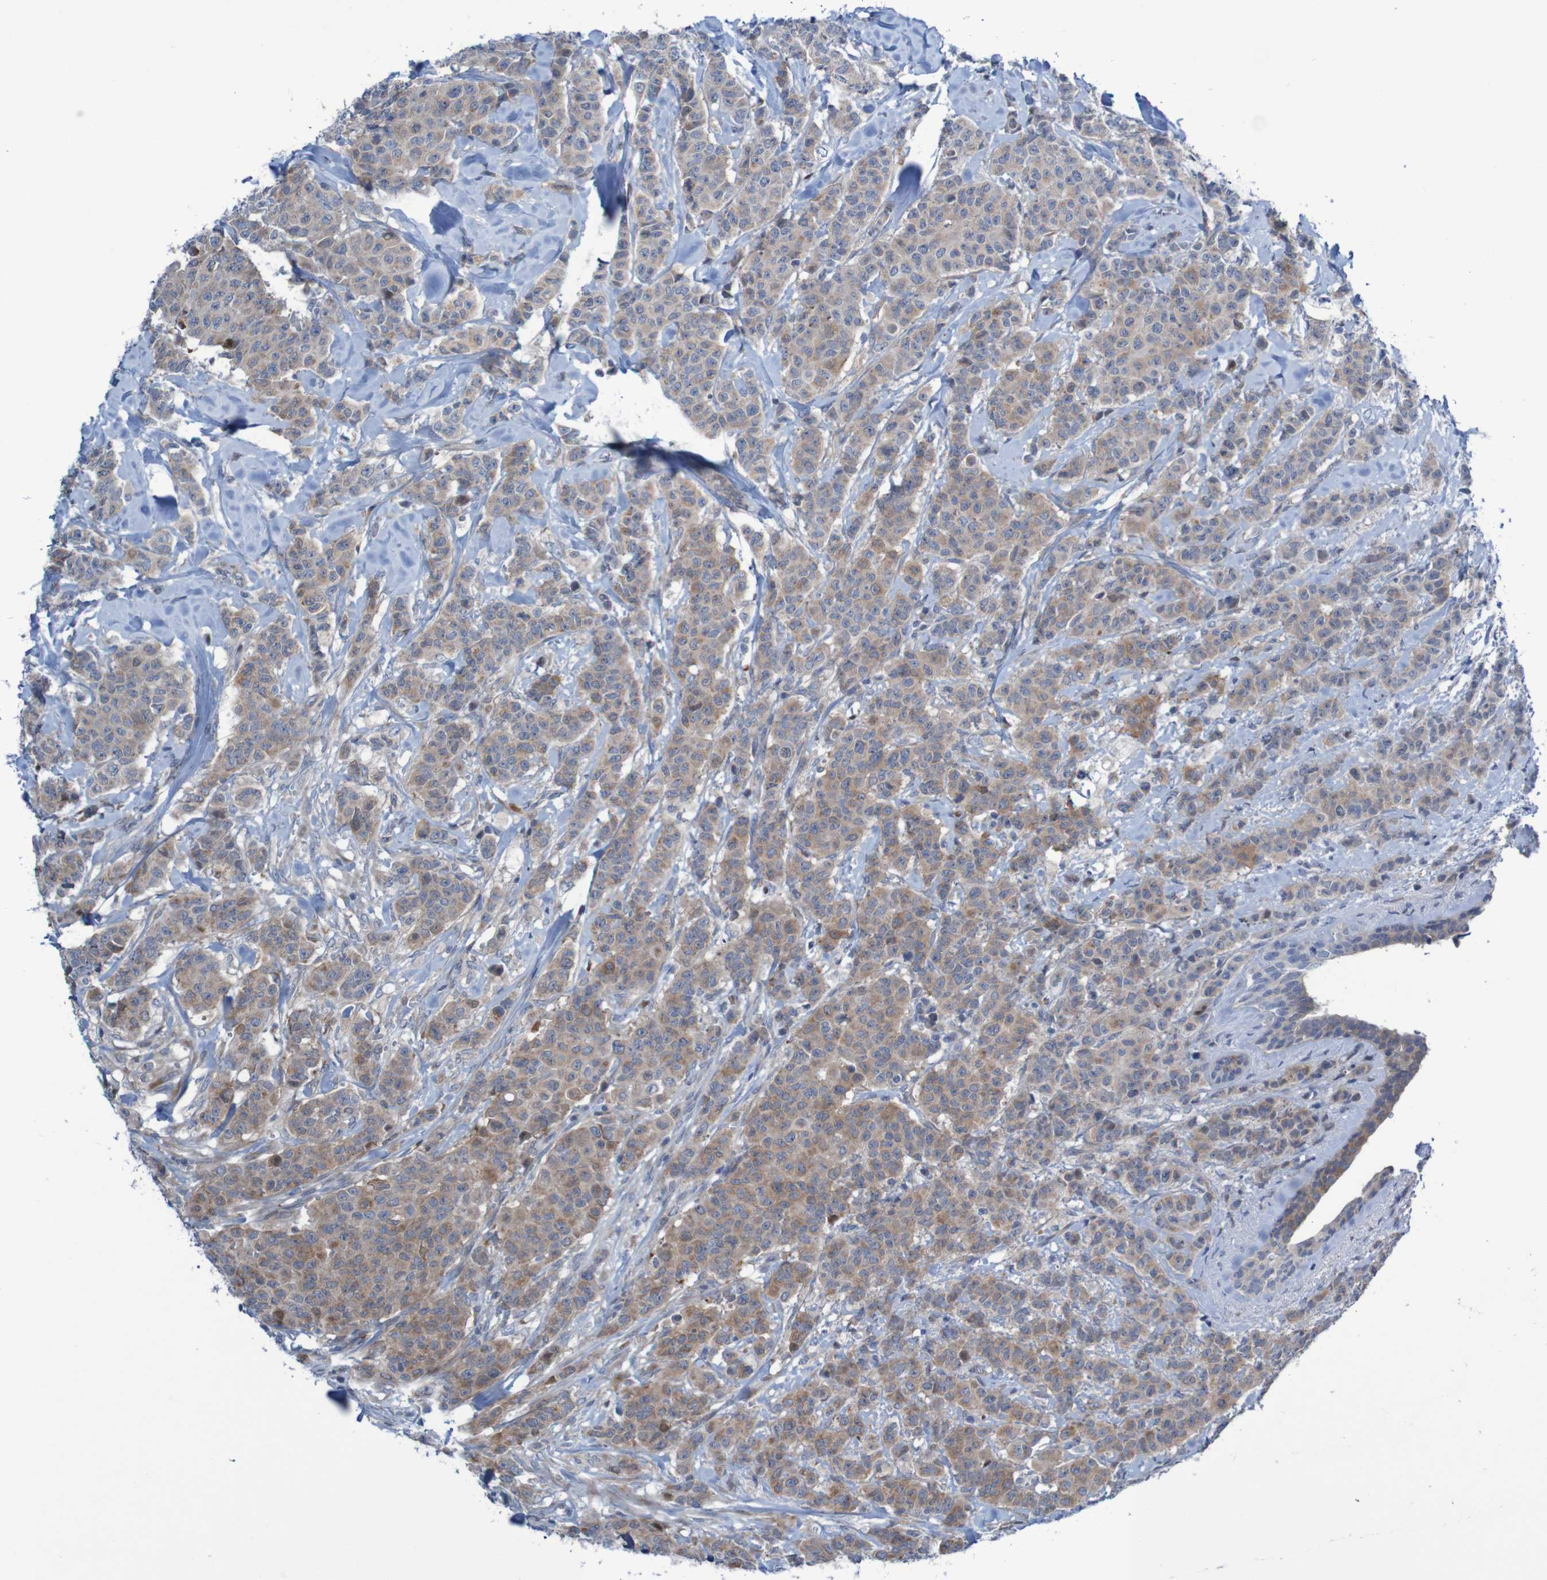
{"staining": {"intensity": "moderate", "quantity": ">75%", "location": "cytoplasmic/membranous"}, "tissue": "breast cancer", "cell_type": "Tumor cells", "image_type": "cancer", "snomed": [{"axis": "morphology", "description": "Normal tissue, NOS"}, {"axis": "morphology", "description": "Duct carcinoma"}, {"axis": "topography", "description": "Breast"}], "caption": "Breast cancer was stained to show a protein in brown. There is medium levels of moderate cytoplasmic/membranous staining in approximately >75% of tumor cells. The protein of interest is stained brown, and the nuclei are stained in blue (DAB (3,3'-diaminobenzidine) IHC with brightfield microscopy, high magnification).", "gene": "ANGPT4", "patient": {"sex": "female", "age": 40}}